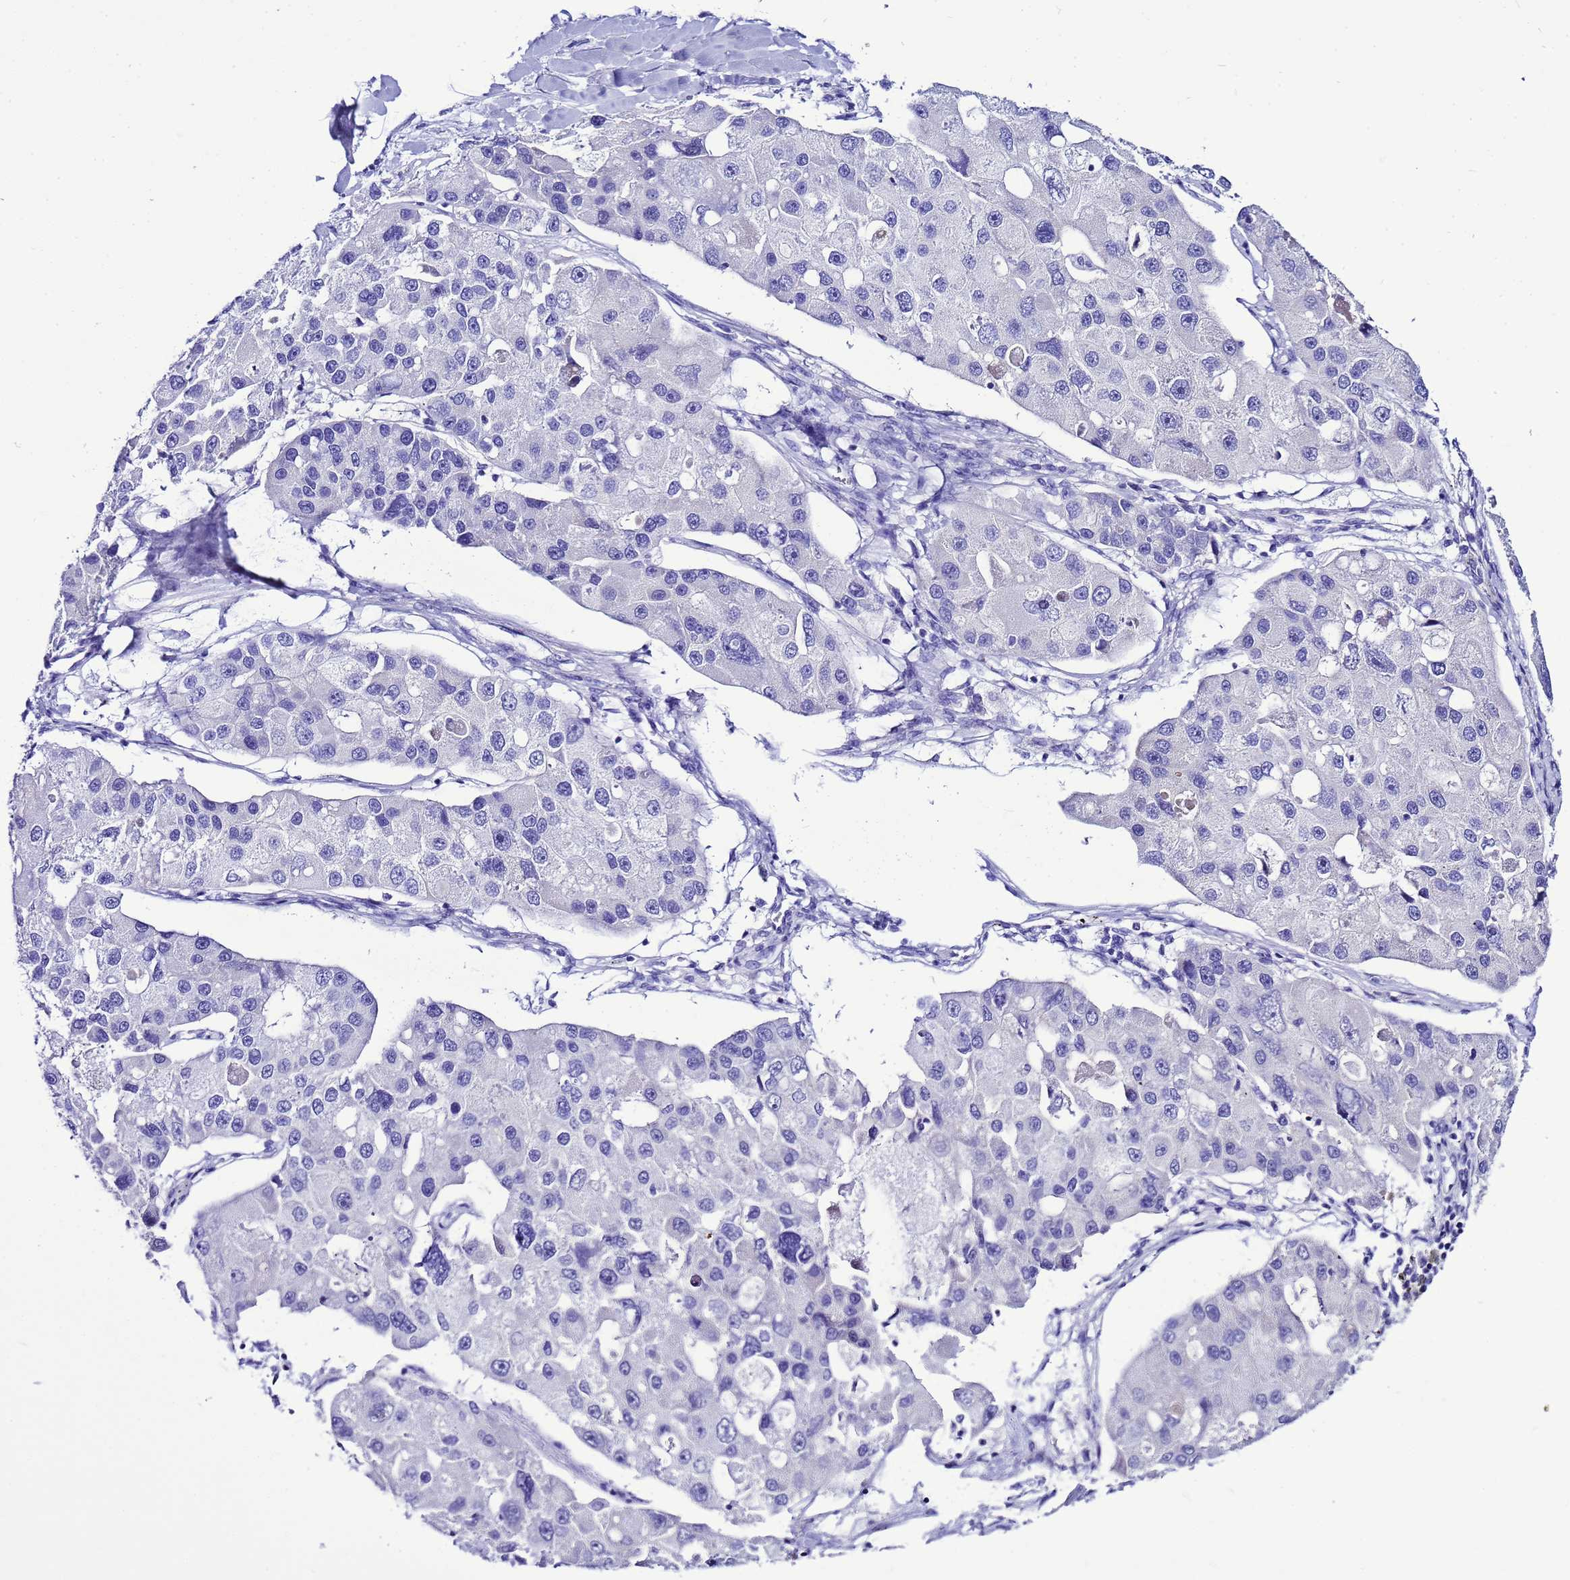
{"staining": {"intensity": "negative", "quantity": "none", "location": "none"}, "tissue": "lung cancer", "cell_type": "Tumor cells", "image_type": "cancer", "snomed": [{"axis": "morphology", "description": "Adenocarcinoma, NOS"}, {"axis": "topography", "description": "Lung"}], "caption": "An image of lung adenocarcinoma stained for a protein exhibits no brown staining in tumor cells.", "gene": "BEST2", "patient": {"sex": "female", "age": 54}}